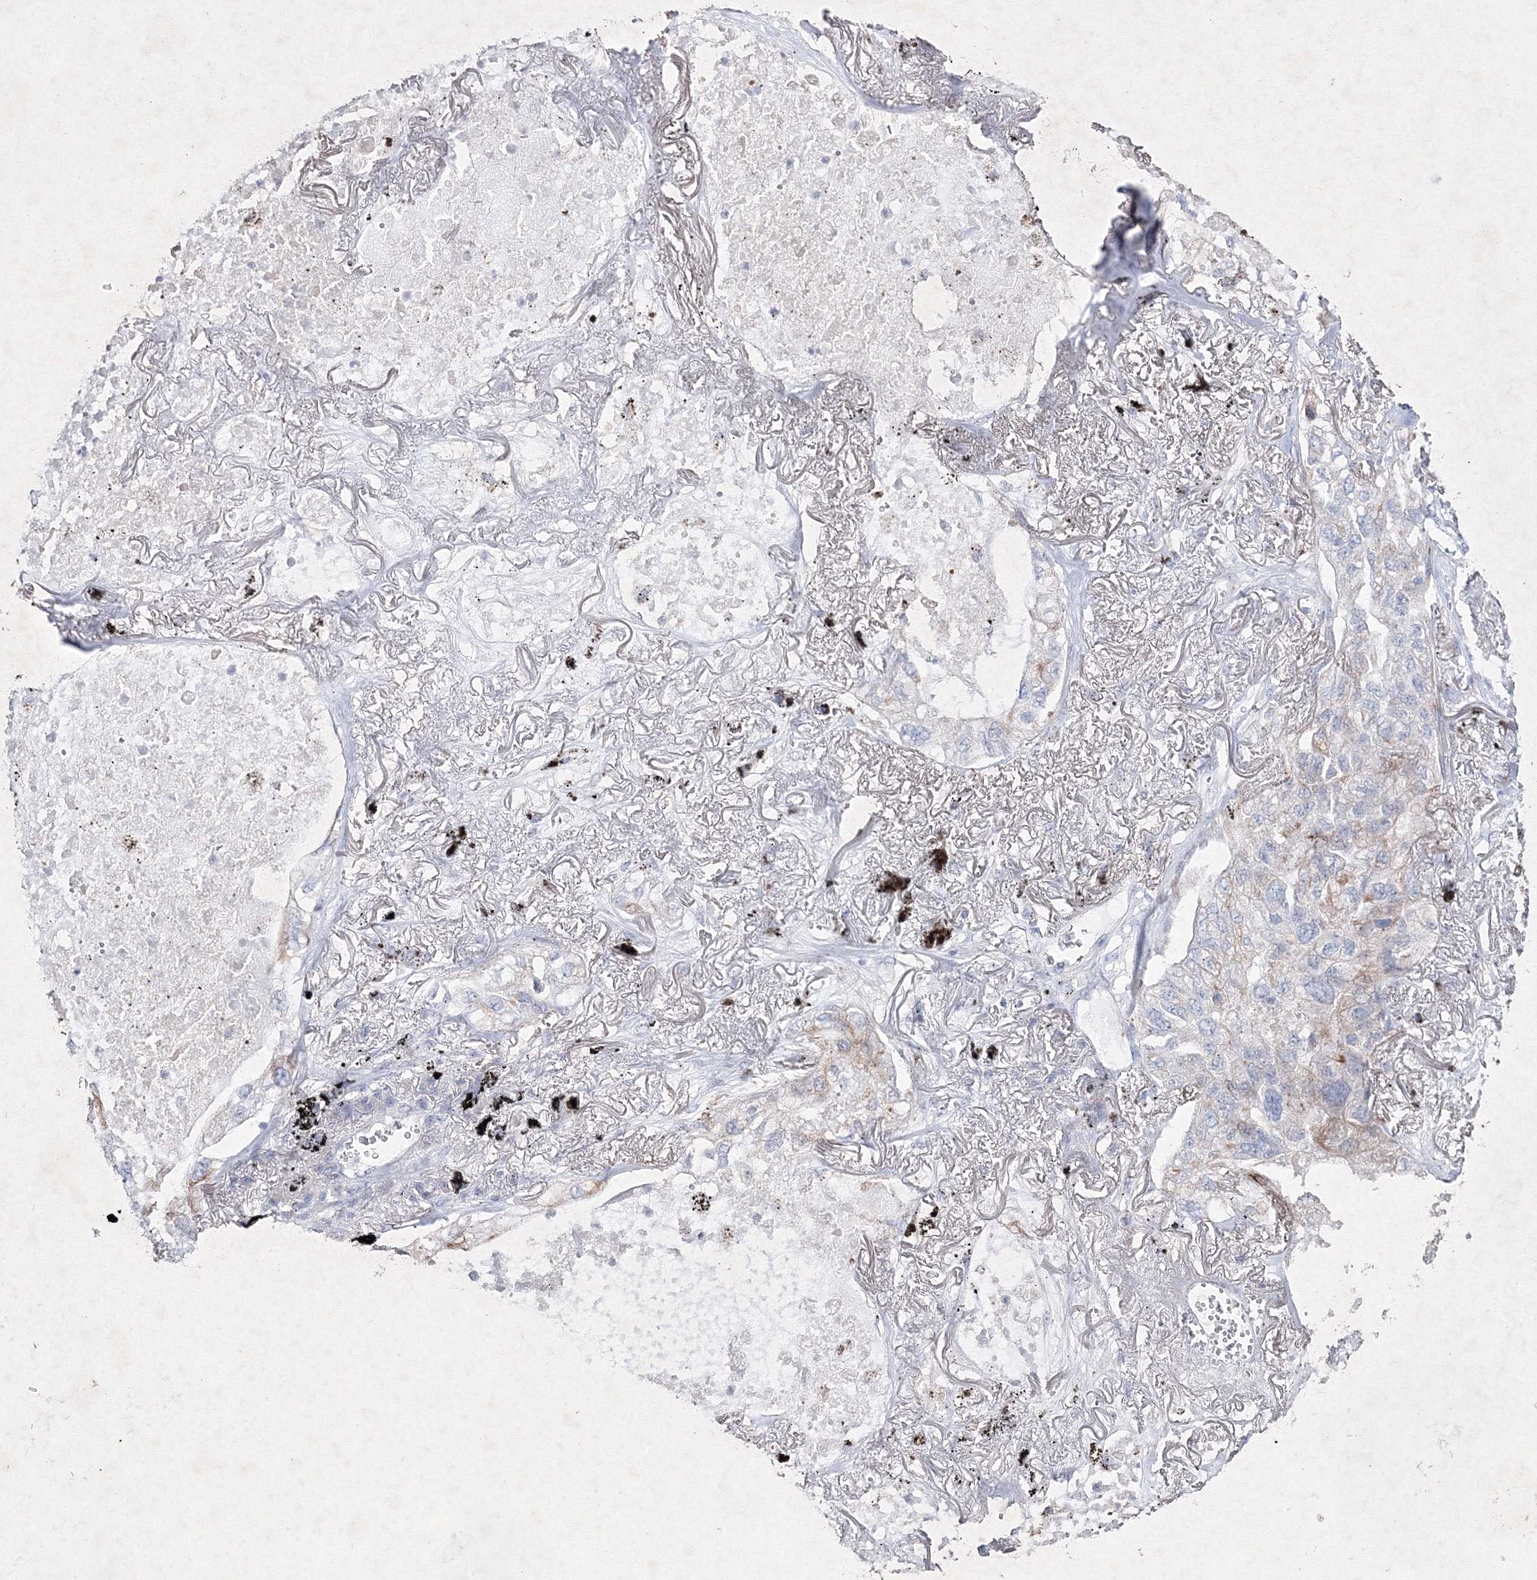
{"staining": {"intensity": "weak", "quantity": "<25%", "location": "cytoplasmic/membranous"}, "tissue": "lung cancer", "cell_type": "Tumor cells", "image_type": "cancer", "snomed": [{"axis": "morphology", "description": "Adenocarcinoma, NOS"}, {"axis": "topography", "description": "Lung"}], "caption": "IHC image of neoplastic tissue: adenocarcinoma (lung) stained with DAB (3,3'-diaminobenzidine) shows no significant protein positivity in tumor cells.", "gene": "SMIM29", "patient": {"sex": "male", "age": 65}}